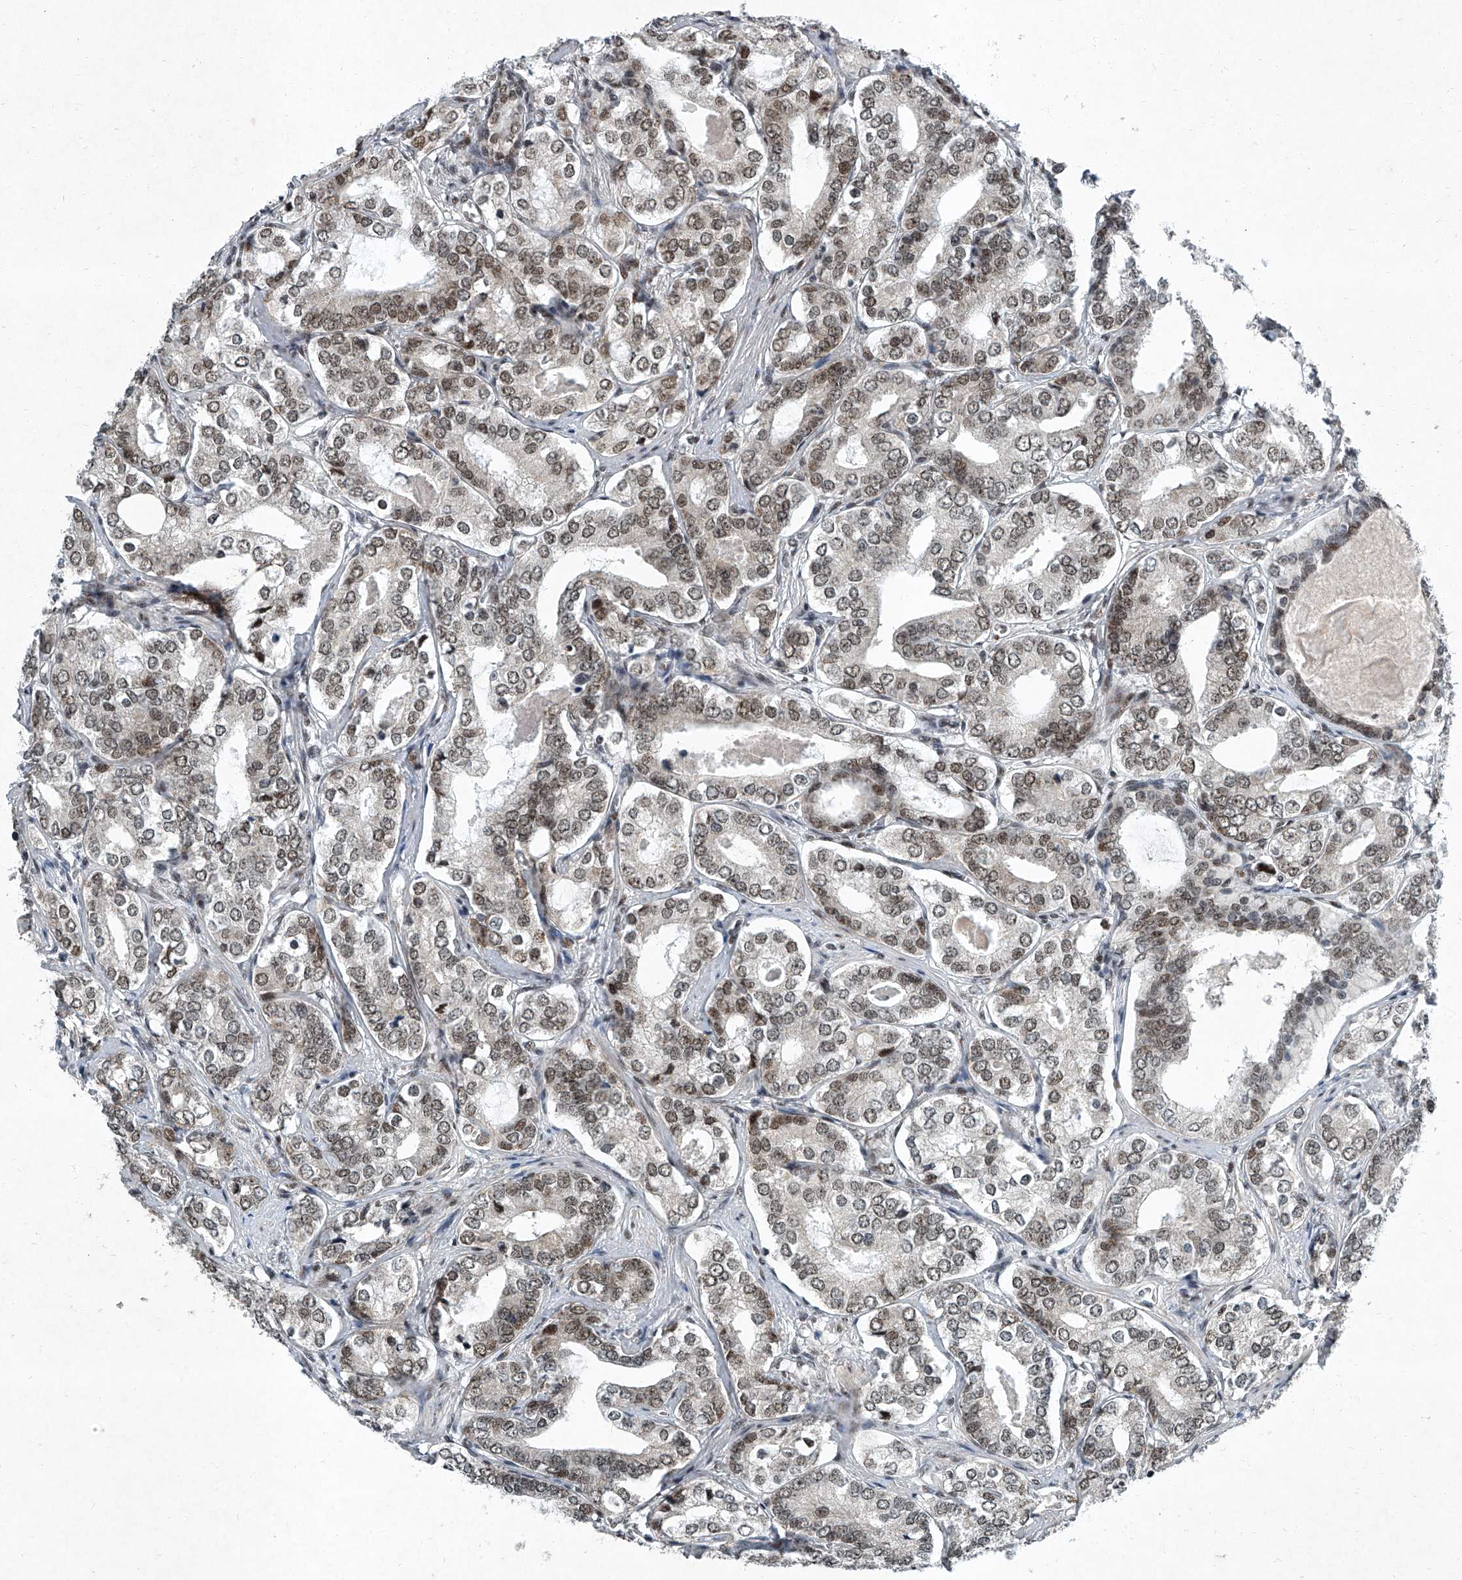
{"staining": {"intensity": "moderate", "quantity": ">75%", "location": "nuclear"}, "tissue": "prostate cancer", "cell_type": "Tumor cells", "image_type": "cancer", "snomed": [{"axis": "morphology", "description": "Adenocarcinoma, High grade"}, {"axis": "topography", "description": "Prostate"}], "caption": "Moderate nuclear positivity is appreciated in about >75% of tumor cells in high-grade adenocarcinoma (prostate).", "gene": "TFDP1", "patient": {"sex": "male", "age": 62}}